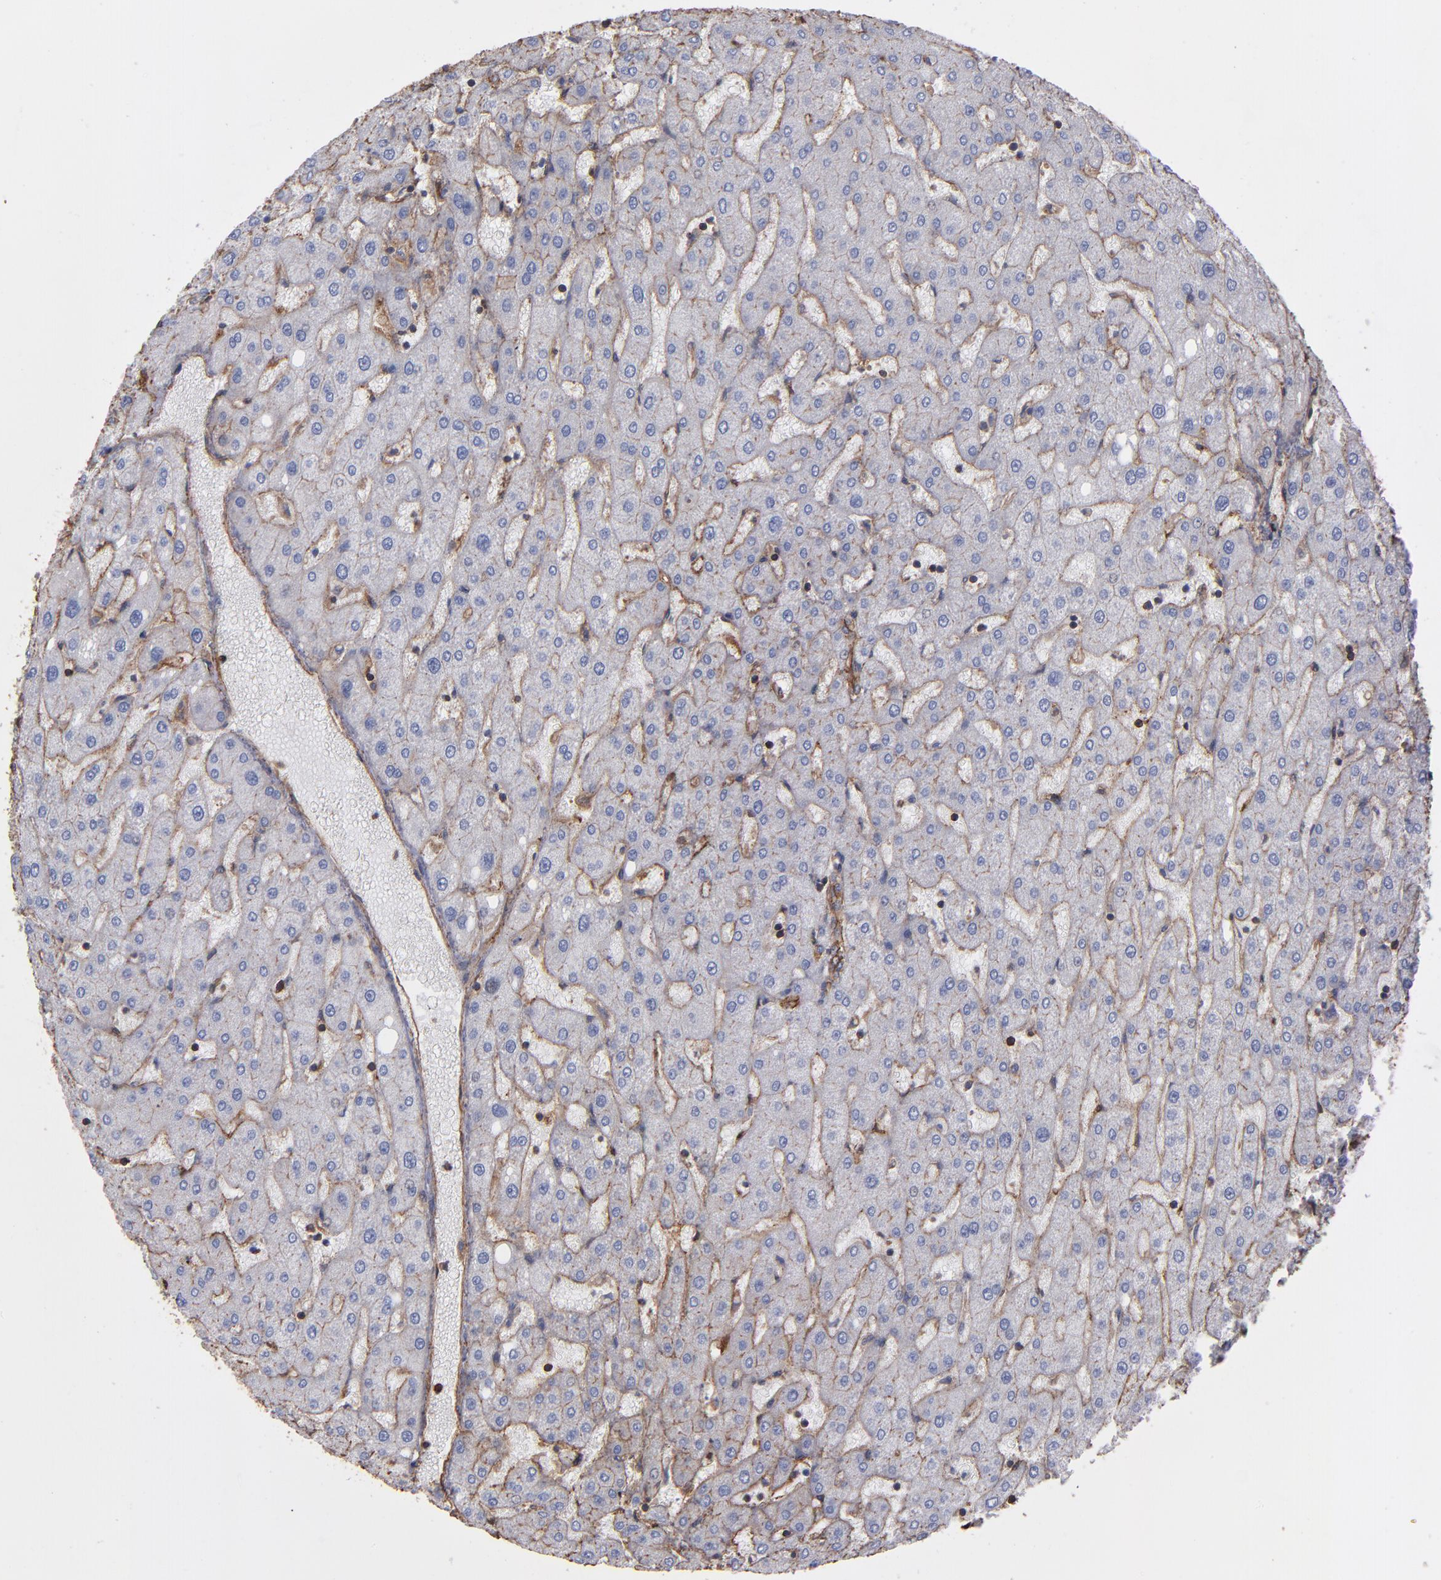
{"staining": {"intensity": "strong", "quantity": ">75%", "location": "cytoplasmic/membranous"}, "tissue": "liver", "cell_type": "Cholangiocytes", "image_type": "normal", "snomed": [{"axis": "morphology", "description": "Normal tissue, NOS"}, {"axis": "topography", "description": "Liver"}], "caption": "High-magnification brightfield microscopy of normal liver stained with DAB (3,3'-diaminobenzidine) (brown) and counterstained with hematoxylin (blue). cholangiocytes exhibit strong cytoplasmic/membranous staining is identified in about>75% of cells.", "gene": "ACTN4", "patient": {"sex": "male", "age": 67}}